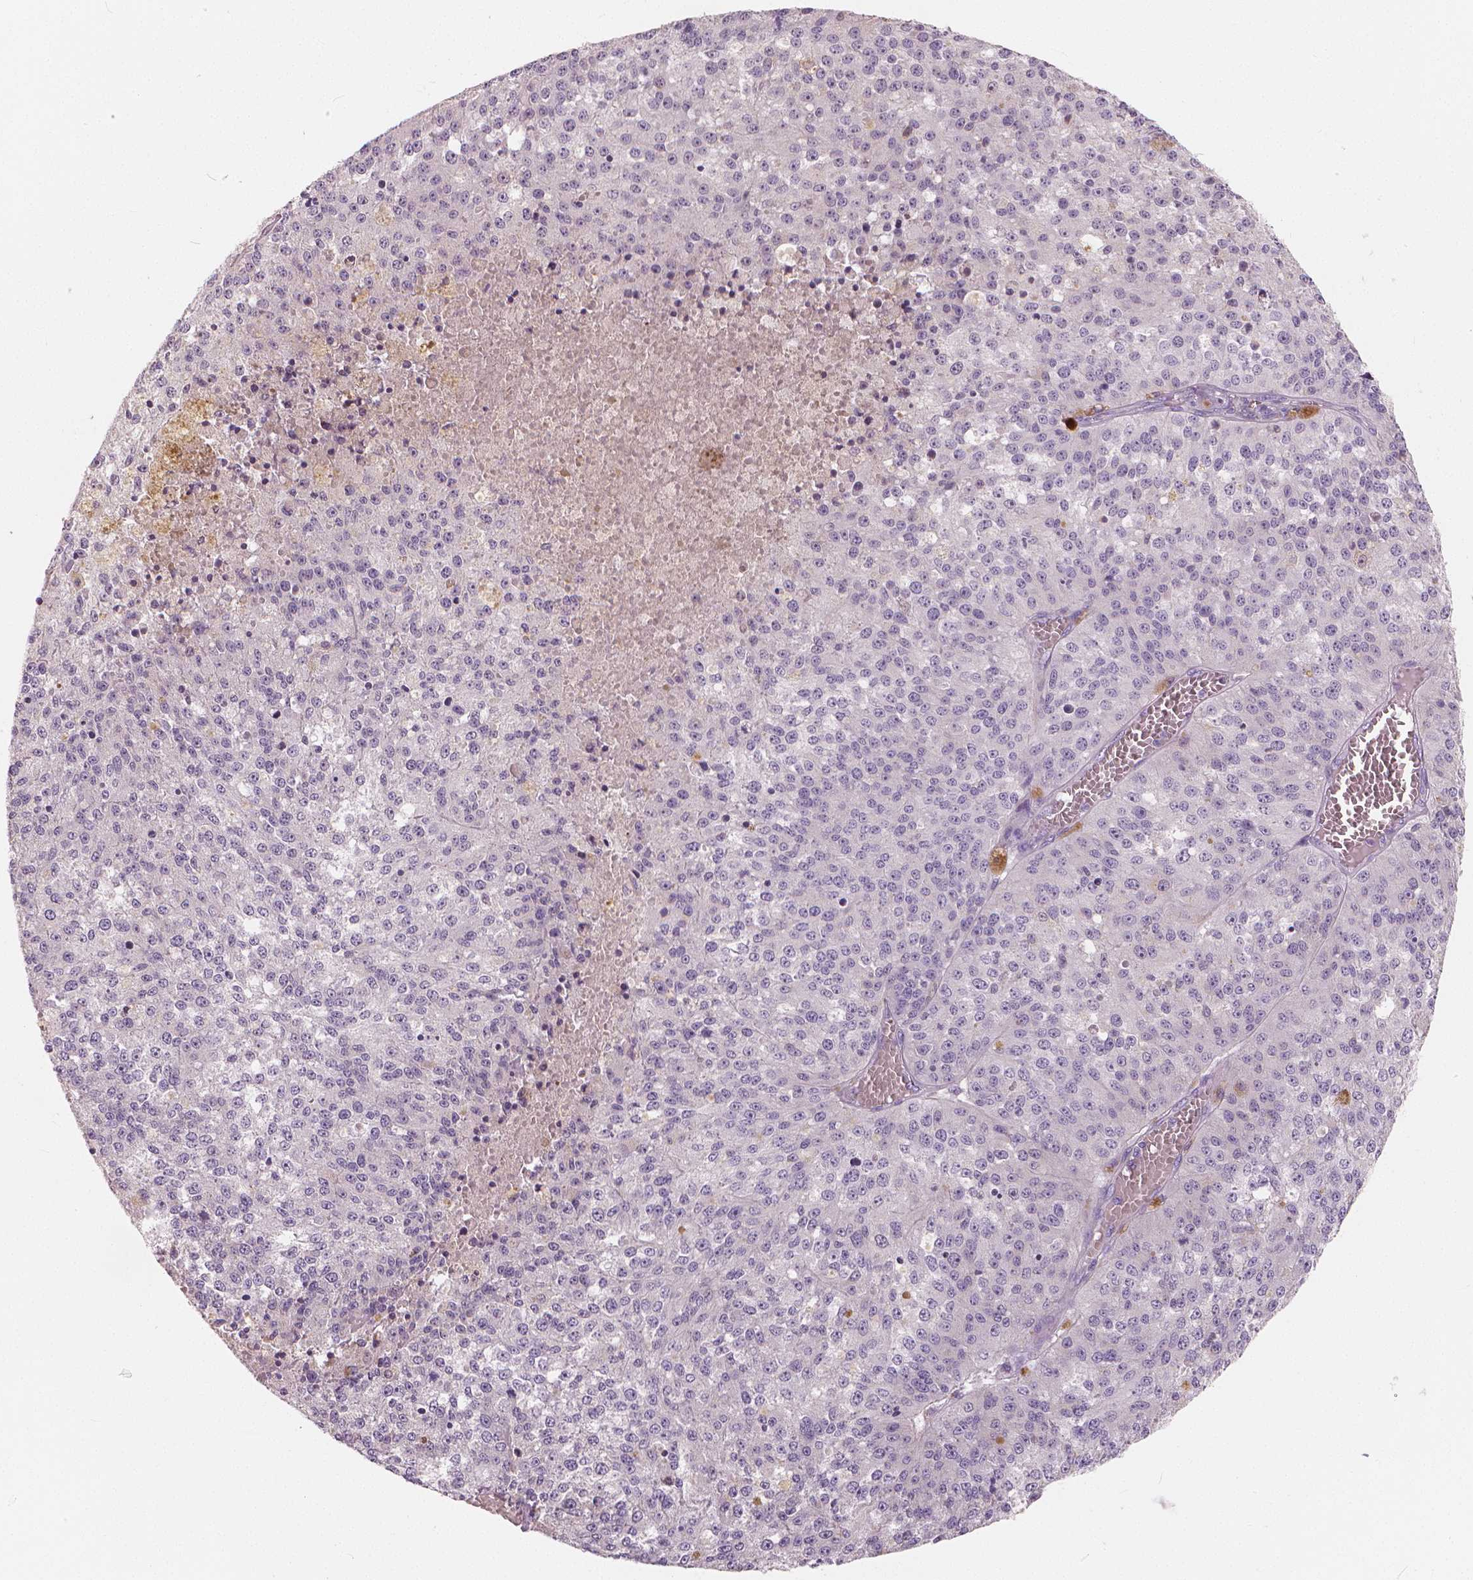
{"staining": {"intensity": "negative", "quantity": "none", "location": "none"}, "tissue": "melanoma", "cell_type": "Tumor cells", "image_type": "cancer", "snomed": [{"axis": "morphology", "description": "Malignant melanoma, Metastatic site"}, {"axis": "topography", "description": "Lymph node"}], "caption": "Micrograph shows no significant protein positivity in tumor cells of malignant melanoma (metastatic site). (DAB IHC with hematoxylin counter stain).", "gene": "RNASE7", "patient": {"sex": "female", "age": 64}}